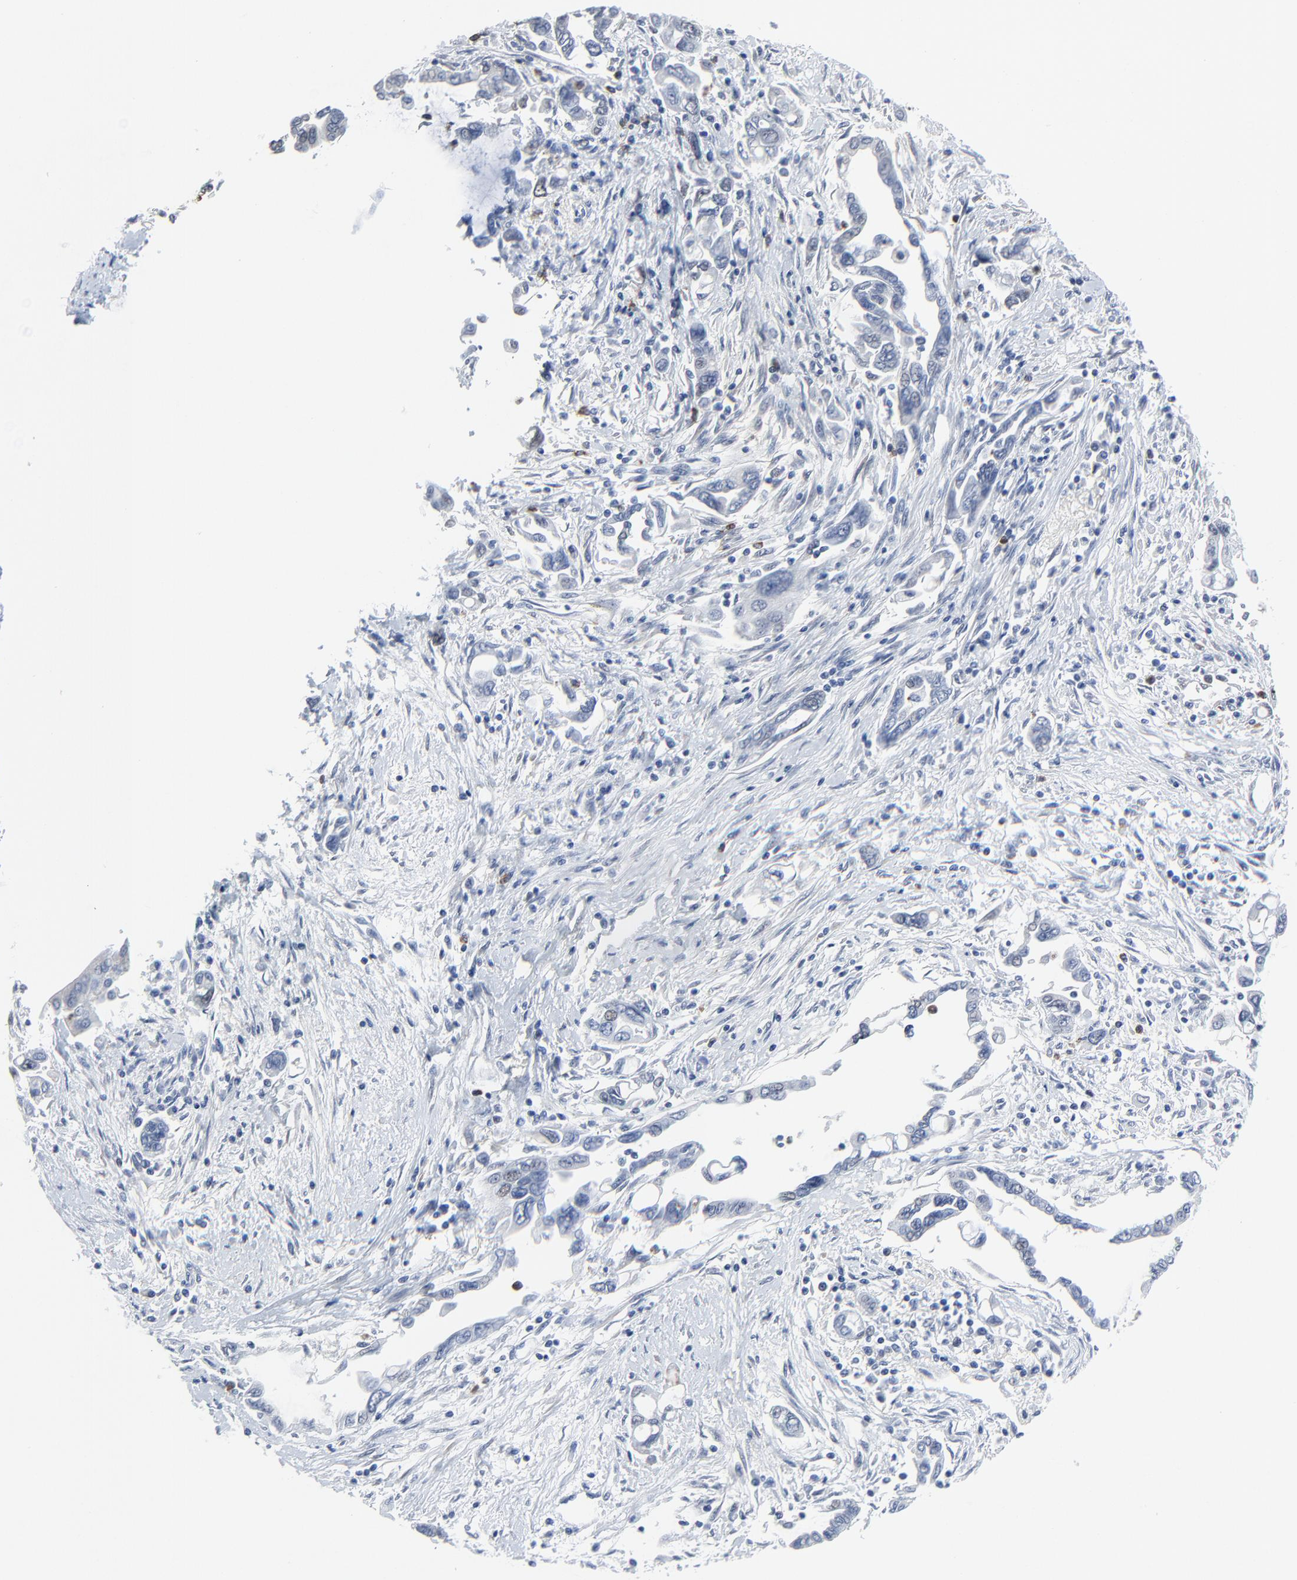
{"staining": {"intensity": "negative", "quantity": "none", "location": "none"}, "tissue": "pancreatic cancer", "cell_type": "Tumor cells", "image_type": "cancer", "snomed": [{"axis": "morphology", "description": "Adenocarcinoma, NOS"}, {"axis": "topography", "description": "Pancreas"}], "caption": "This is an IHC image of pancreatic cancer. There is no staining in tumor cells.", "gene": "BIRC3", "patient": {"sex": "female", "age": 57}}